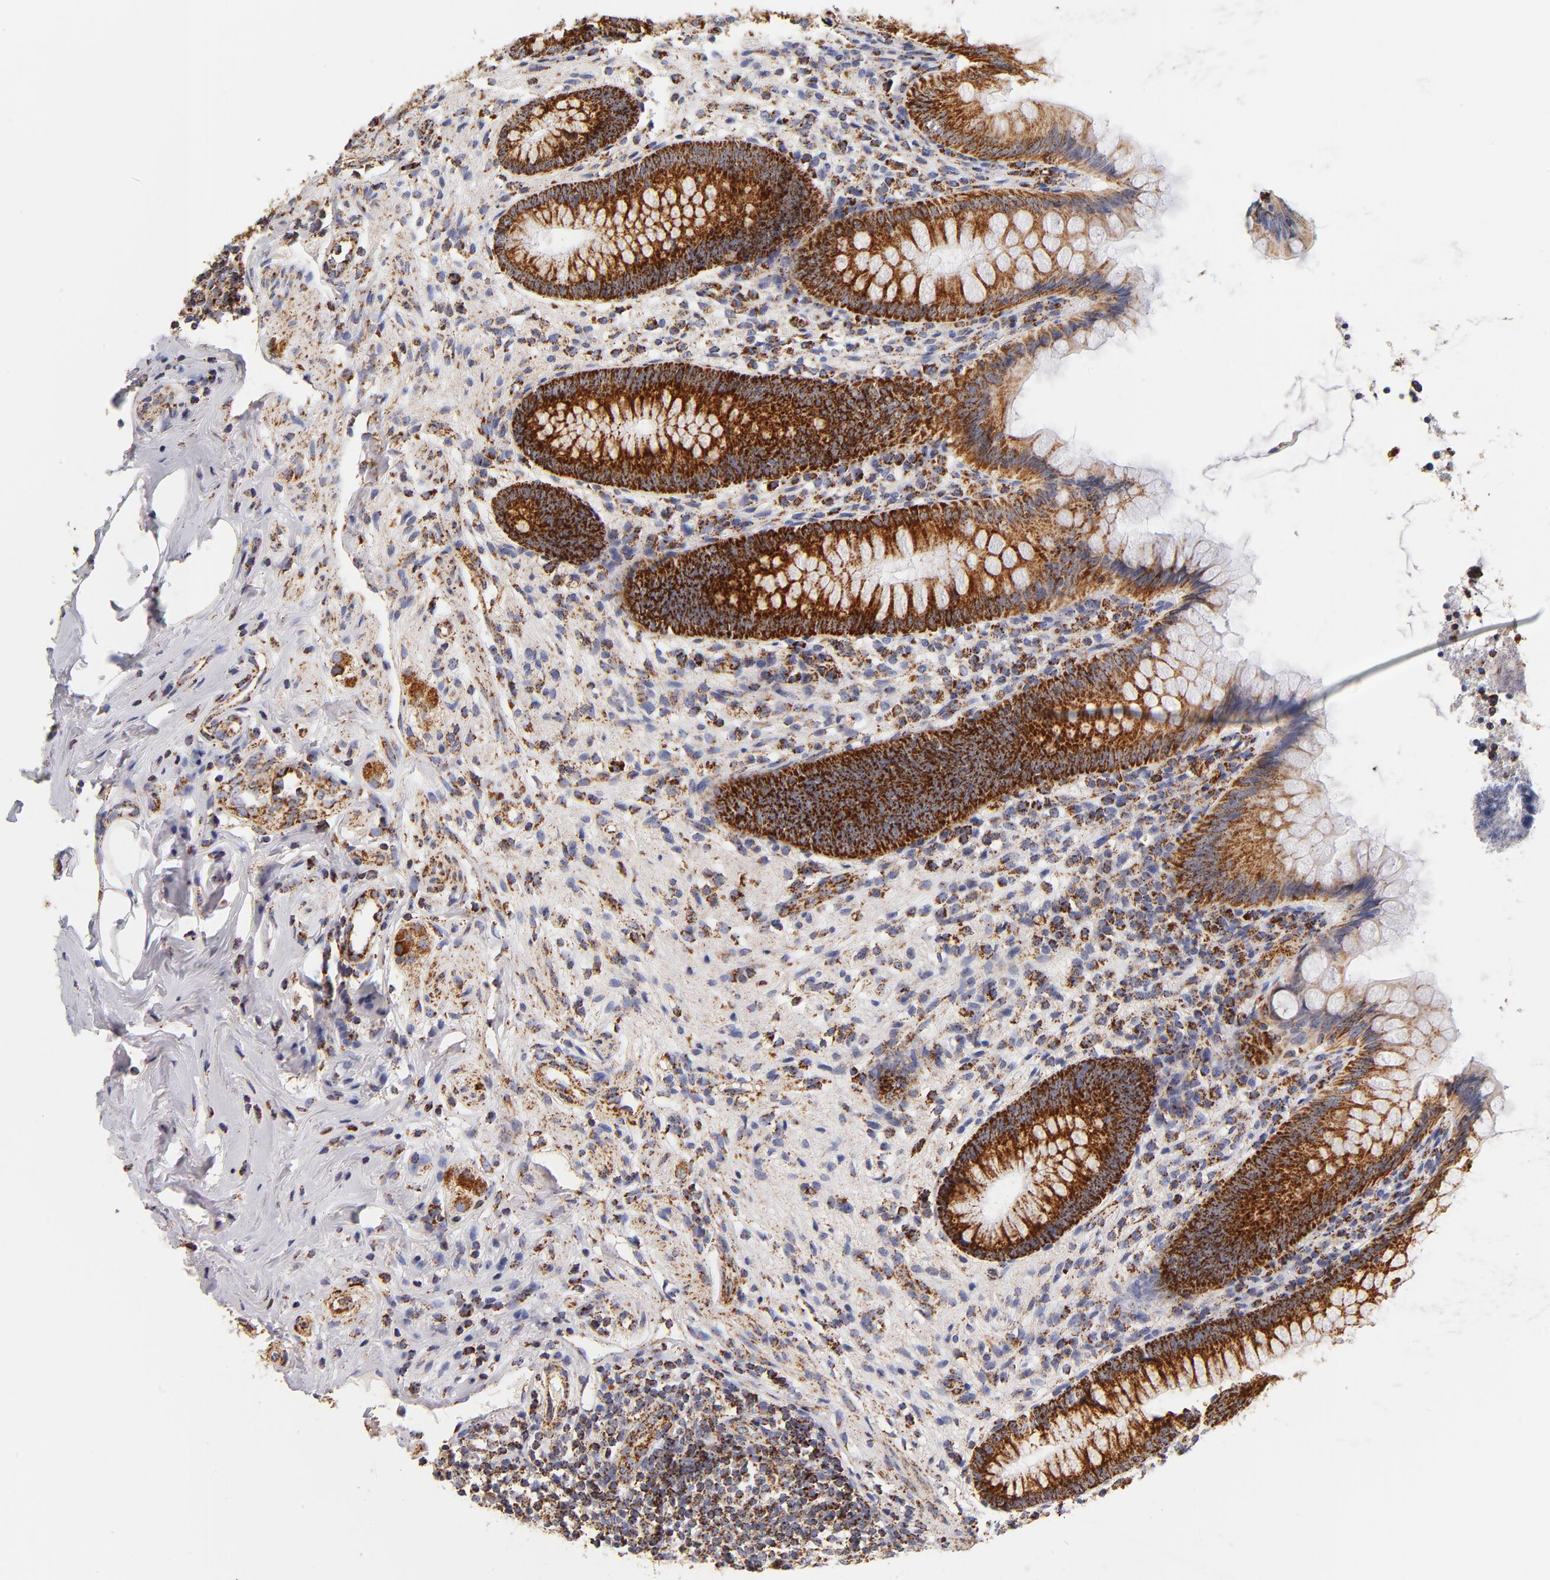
{"staining": {"intensity": "strong", "quantity": ">75%", "location": "cytoplasmic/membranous"}, "tissue": "appendix", "cell_type": "Glandular cells", "image_type": "normal", "snomed": [{"axis": "morphology", "description": "Normal tissue, NOS"}, {"axis": "topography", "description": "Appendix"}], "caption": "Appendix stained for a protein (brown) shows strong cytoplasmic/membranous positive expression in about >75% of glandular cells.", "gene": "ECHS1", "patient": {"sex": "female", "age": 66}}